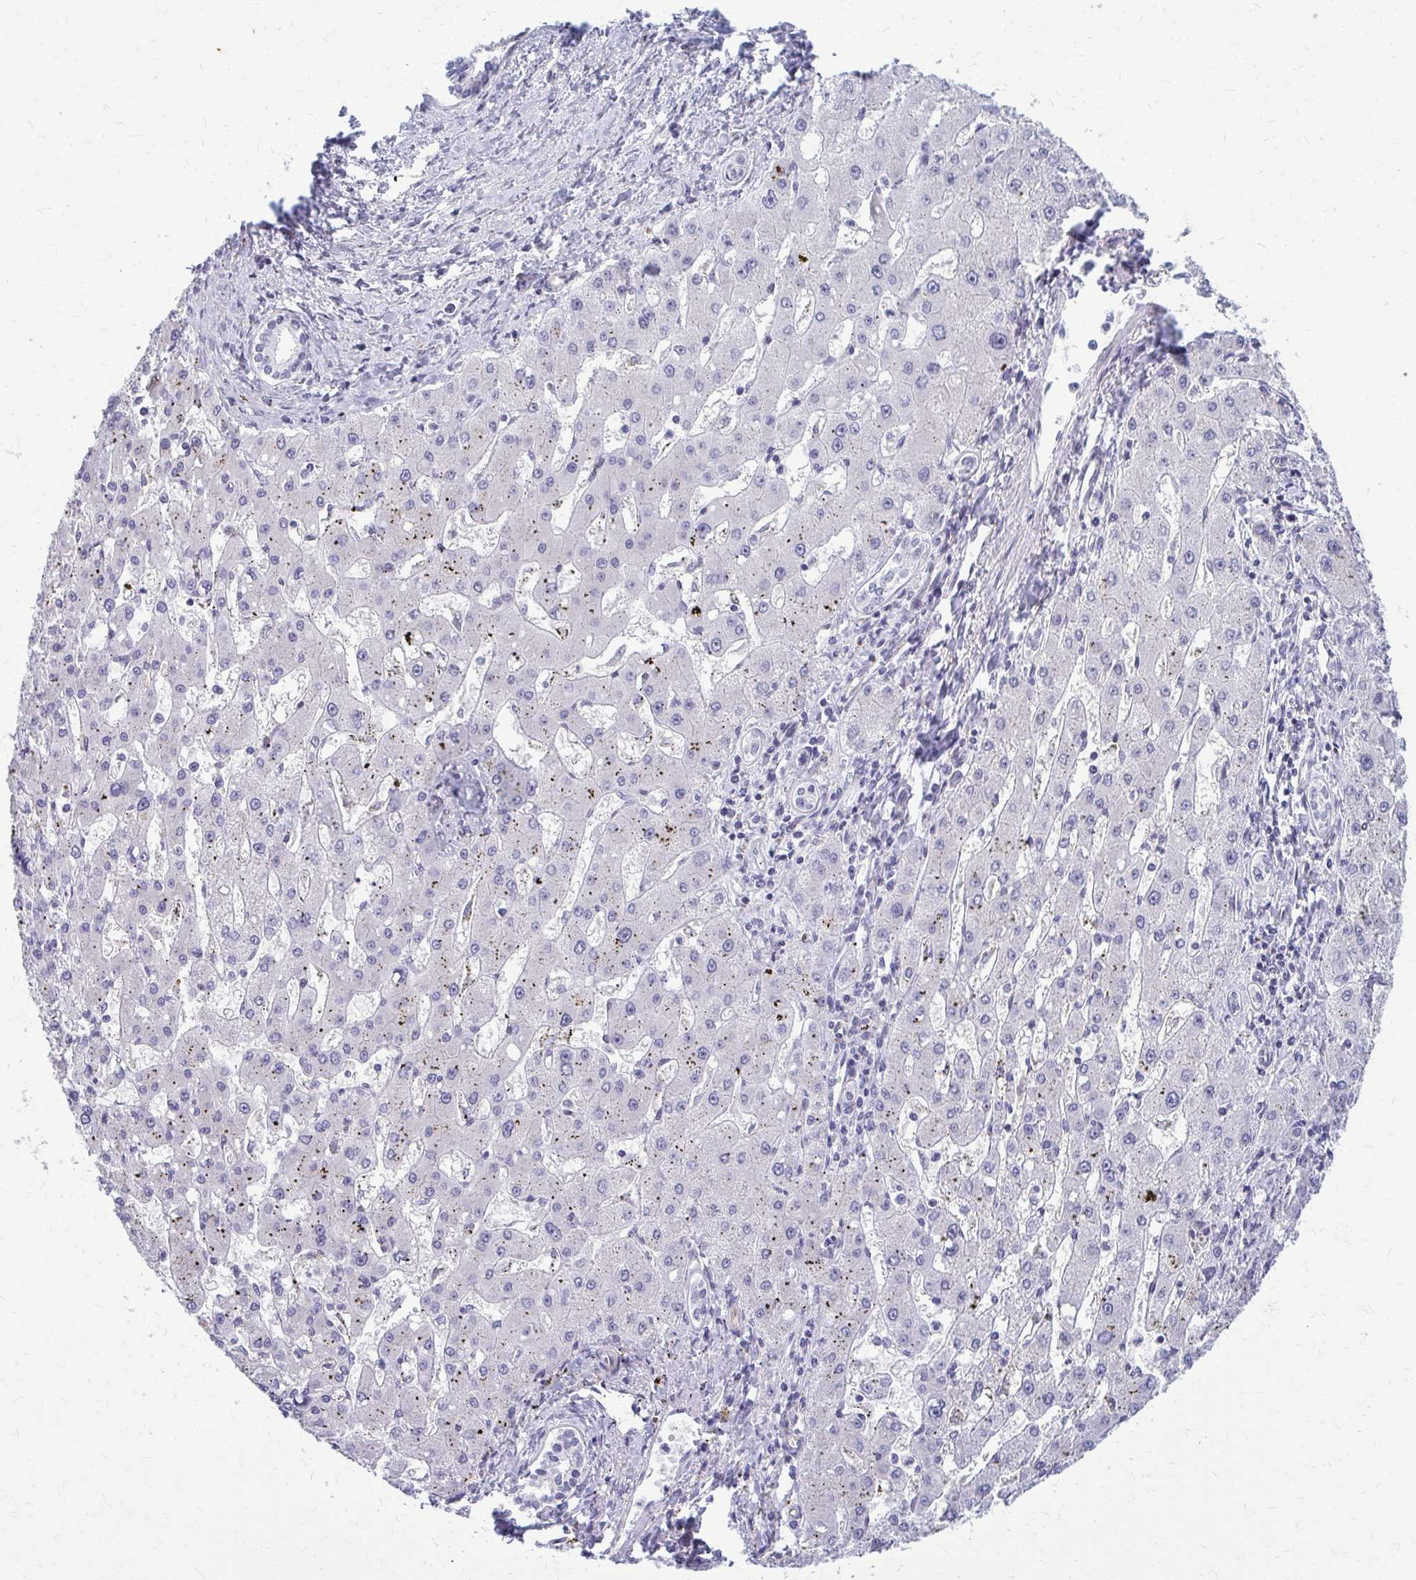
{"staining": {"intensity": "negative", "quantity": "none", "location": "none"}, "tissue": "liver cancer", "cell_type": "Tumor cells", "image_type": "cancer", "snomed": [{"axis": "morphology", "description": "Carcinoma, Hepatocellular, NOS"}, {"axis": "topography", "description": "Liver"}], "caption": "Protein analysis of liver cancer shows no significant staining in tumor cells.", "gene": "DEPP1", "patient": {"sex": "male", "age": 67}}